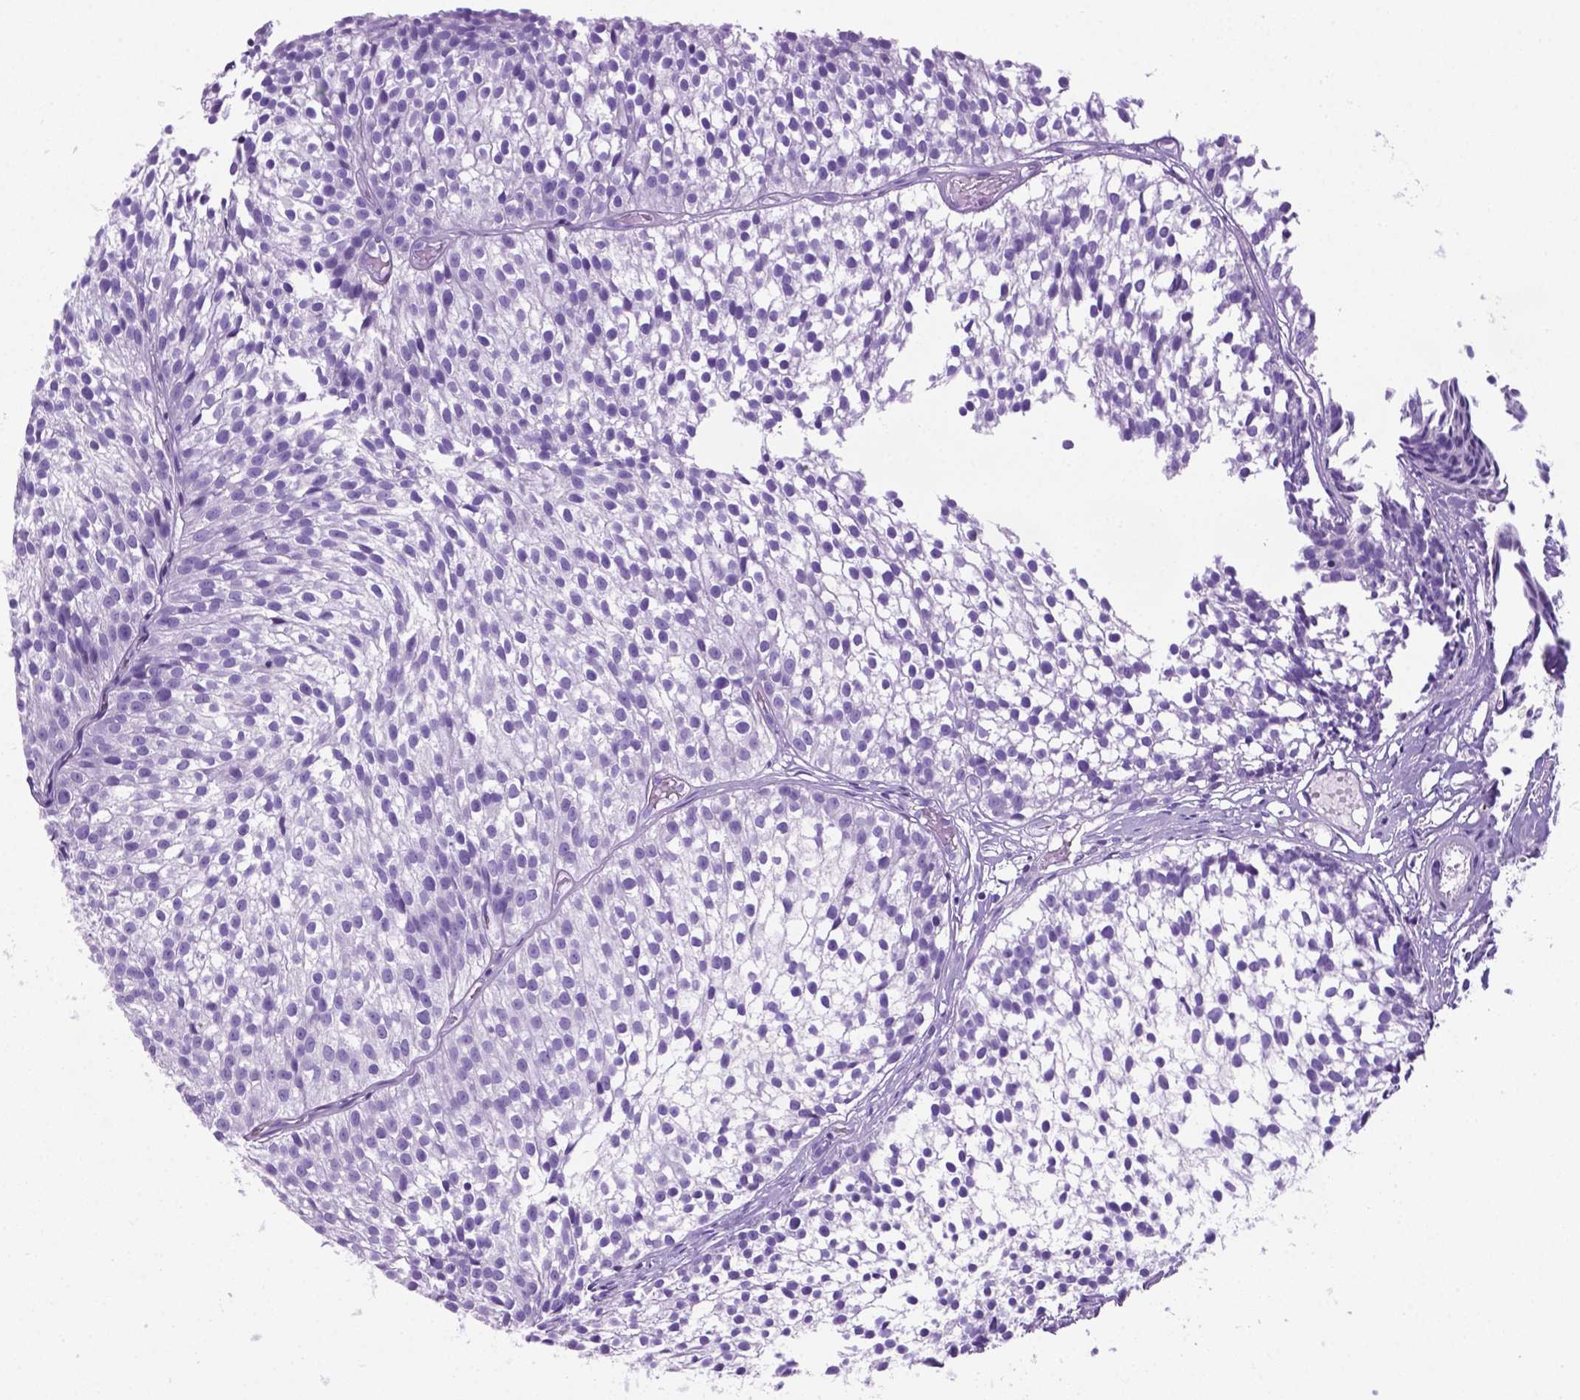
{"staining": {"intensity": "negative", "quantity": "none", "location": "none"}, "tissue": "urothelial cancer", "cell_type": "Tumor cells", "image_type": "cancer", "snomed": [{"axis": "morphology", "description": "Urothelial carcinoma, Low grade"}, {"axis": "topography", "description": "Urinary bladder"}], "caption": "IHC image of neoplastic tissue: human urothelial cancer stained with DAB (3,3'-diaminobenzidine) displays no significant protein staining in tumor cells.", "gene": "C17orf107", "patient": {"sex": "male", "age": 63}}